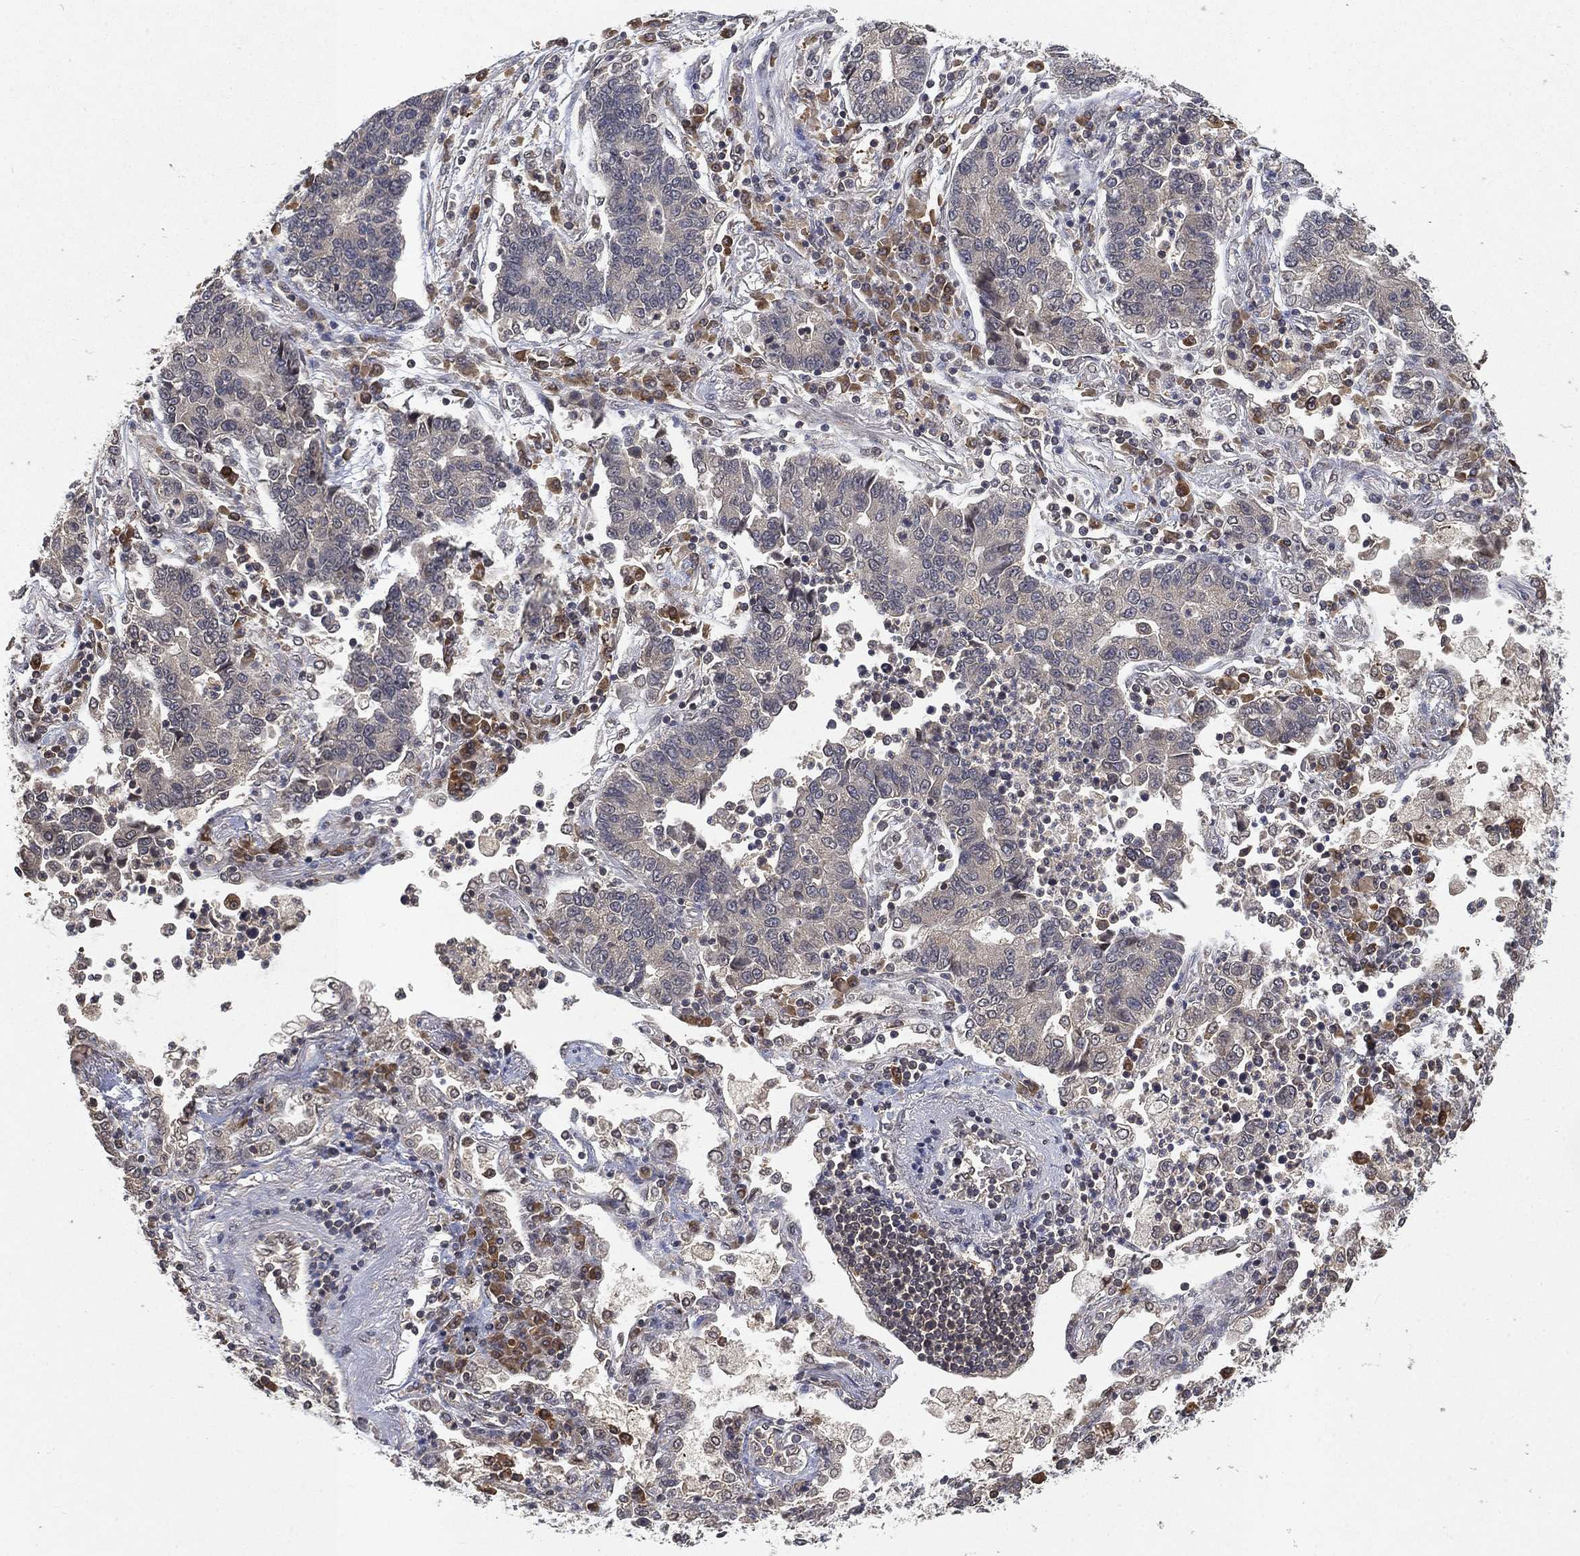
{"staining": {"intensity": "negative", "quantity": "none", "location": "none"}, "tissue": "lung cancer", "cell_type": "Tumor cells", "image_type": "cancer", "snomed": [{"axis": "morphology", "description": "Adenocarcinoma, NOS"}, {"axis": "topography", "description": "Lung"}], "caption": "This is an immunohistochemistry photomicrograph of human adenocarcinoma (lung). There is no positivity in tumor cells.", "gene": "UBA5", "patient": {"sex": "female", "age": 57}}